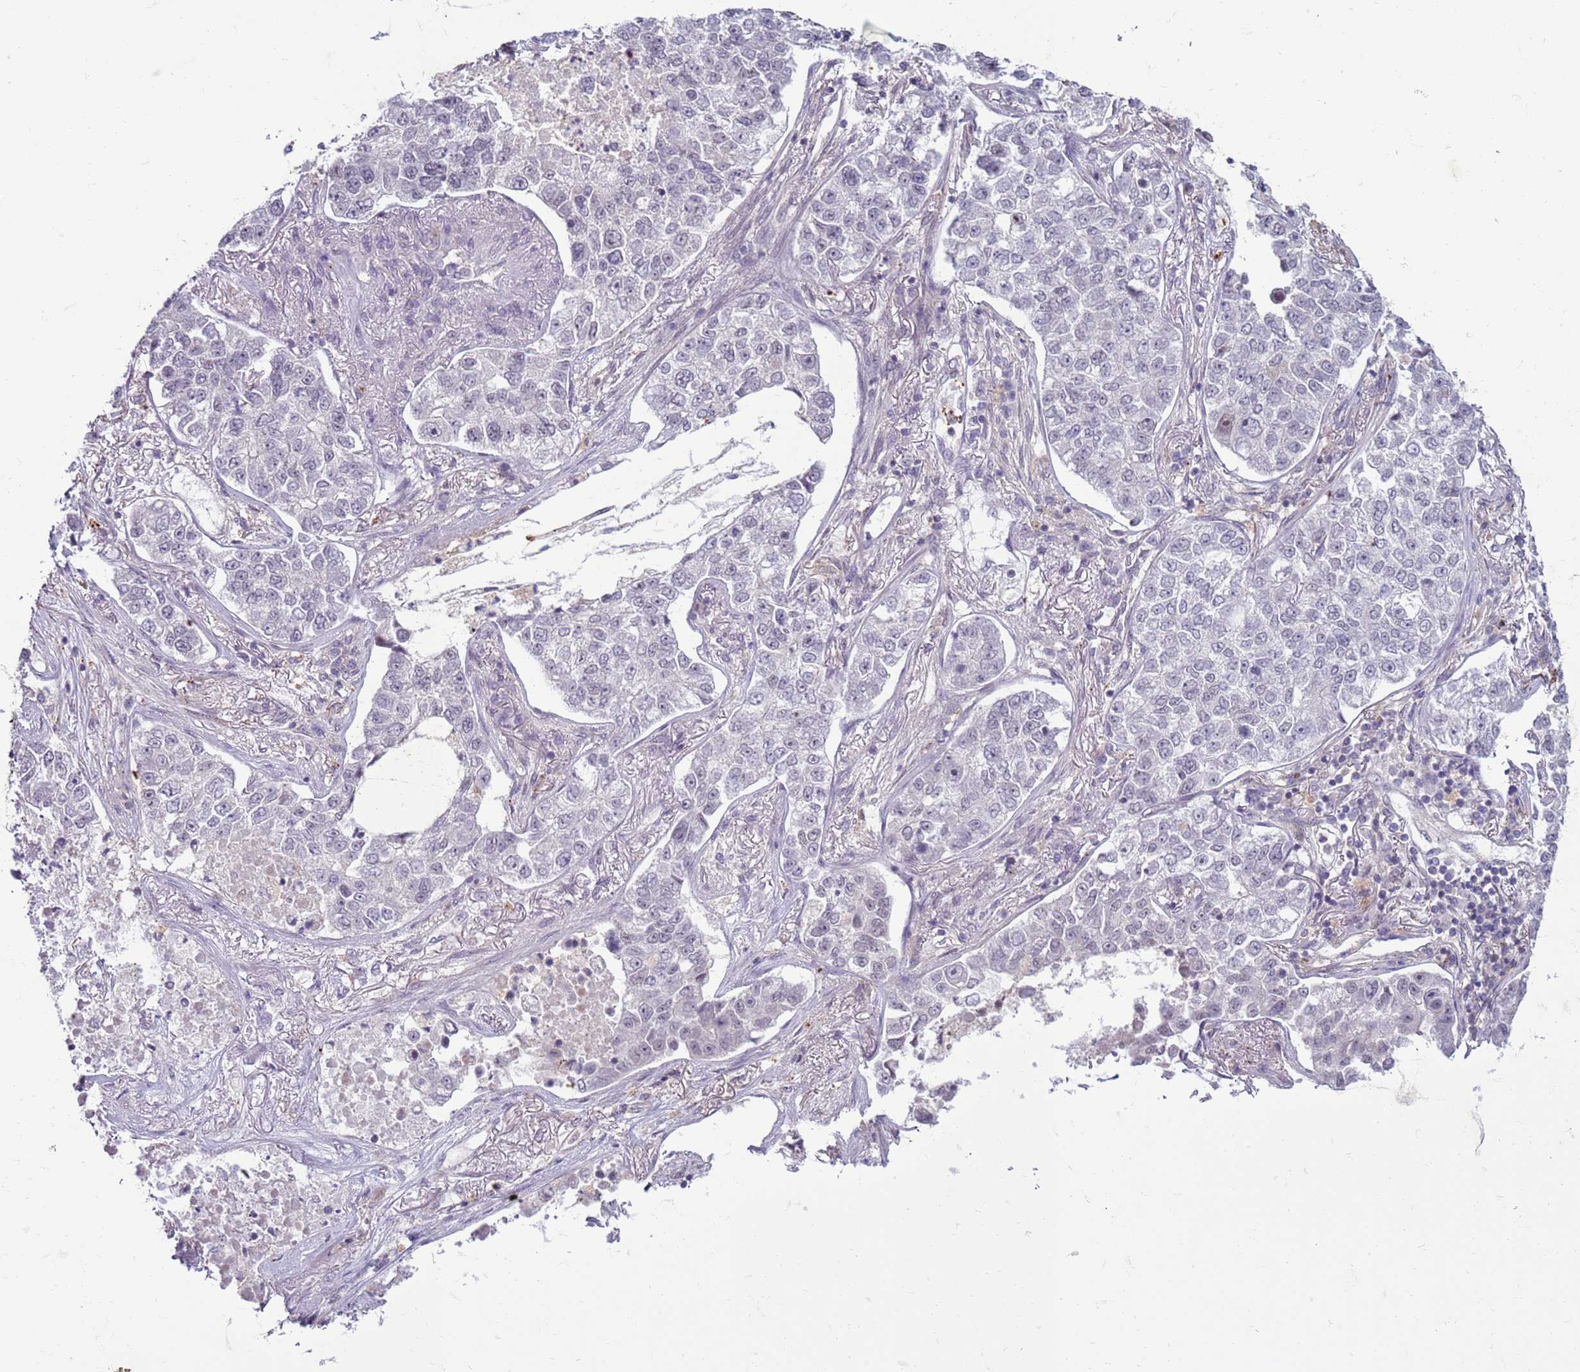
{"staining": {"intensity": "negative", "quantity": "none", "location": "none"}, "tissue": "lung cancer", "cell_type": "Tumor cells", "image_type": "cancer", "snomed": [{"axis": "morphology", "description": "Adenocarcinoma, NOS"}, {"axis": "topography", "description": "Lung"}], "caption": "A photomicrograph of lung adenocarcinoma stained for a protein exhibits no brown staining in tumor cells.", "gene": "SLC15A3", "patient": {"sex": "male", "age": 49}}